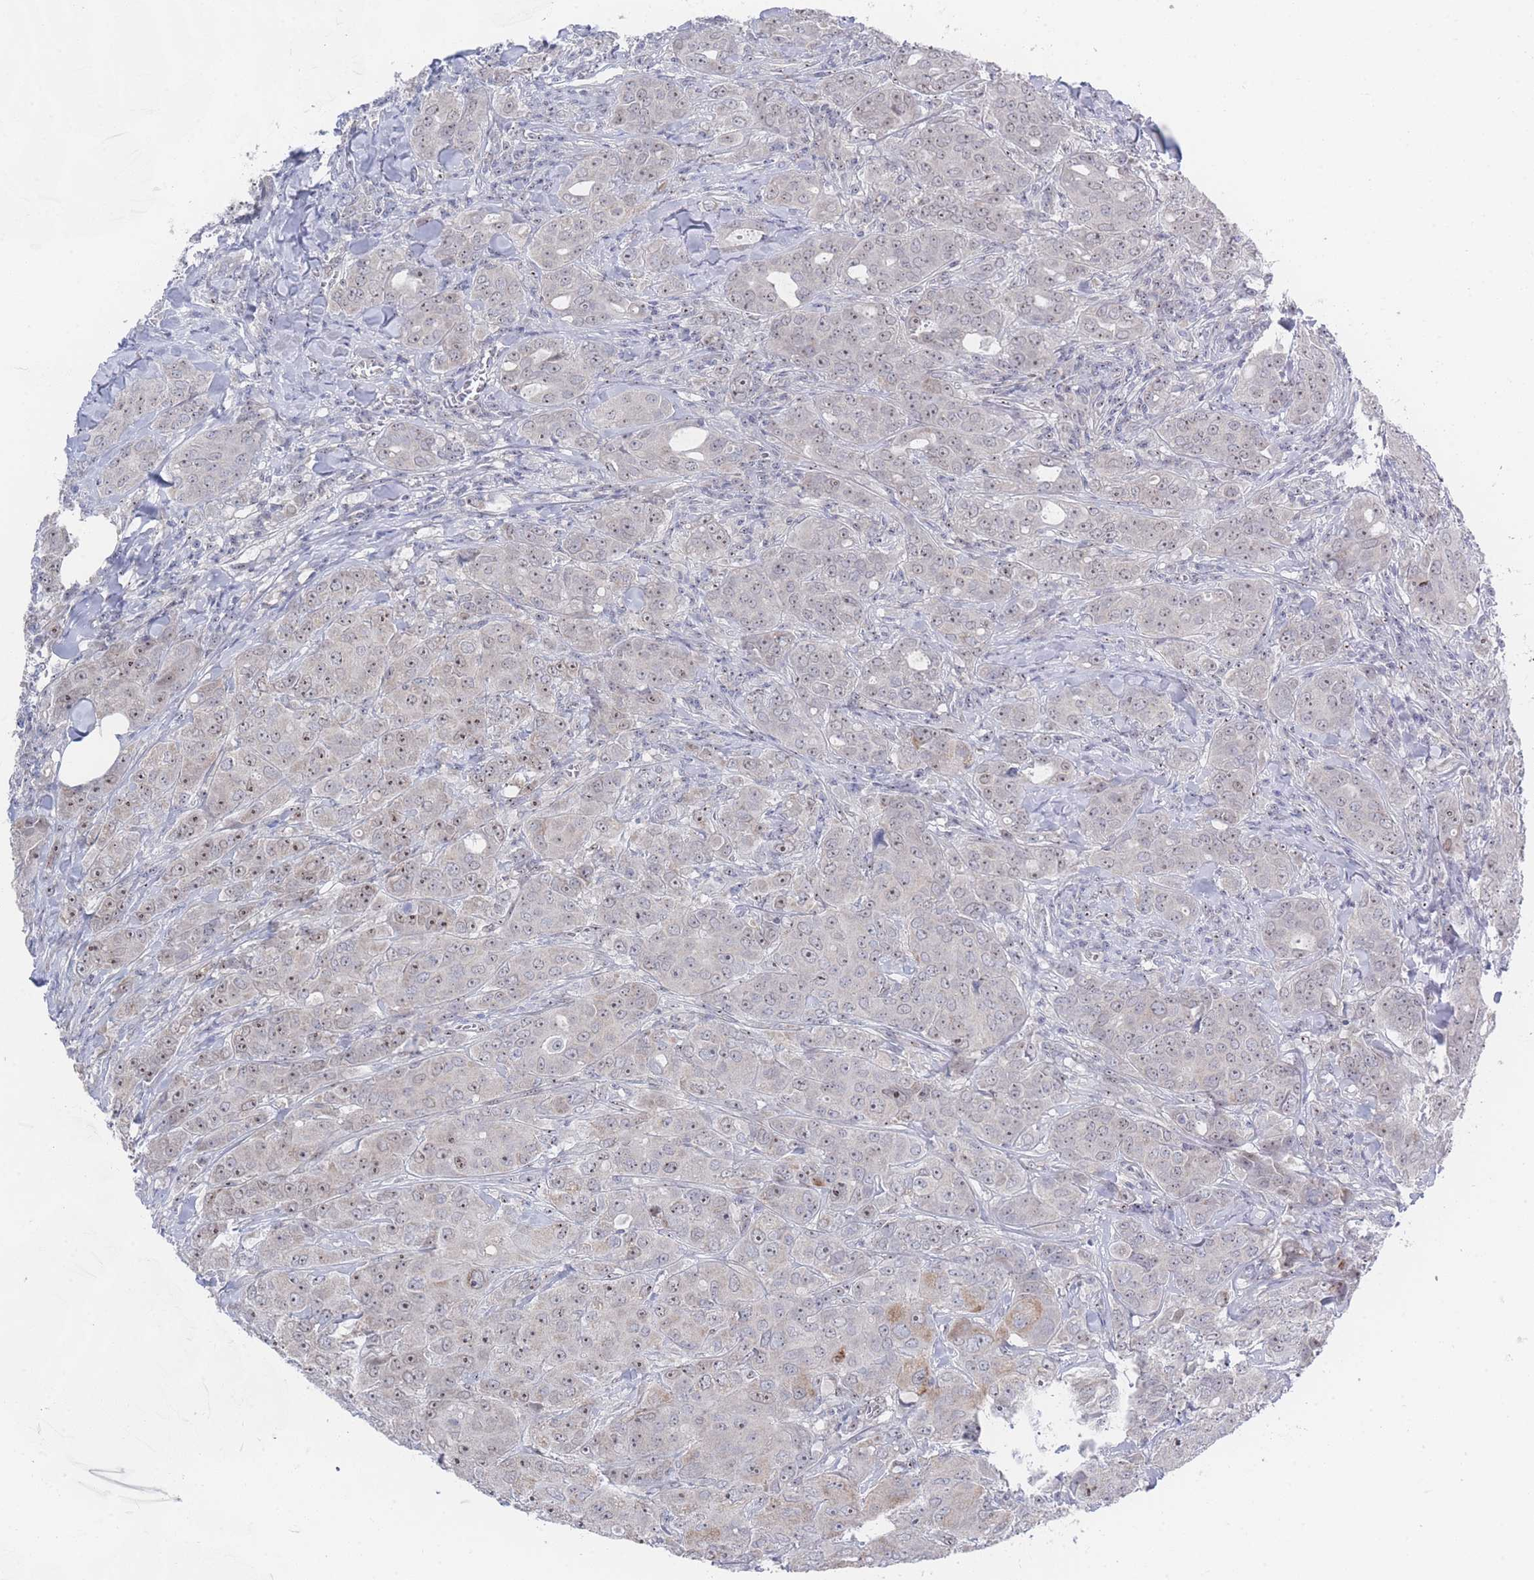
{"staining": {"intensity": "moderate", "quantity": "25%-75%", "location": "nuclear"}, "tissue": "breast cancer", "cell_type": "Tumor cells", "image_type": "cancer", "snomed": [{"axis": "morphology", "description": "Duct carcinoma"}, {"axis": "topography", "description": "Breast"}], "caption": "Brown immunohistochemical staining in human breast intraductal carcinoma exhibits moderate nuclear expression in approximately 25%-75% of tumor cells.", "gene": "ZNF142", "patient": {"sex": "female", "age": 43}}